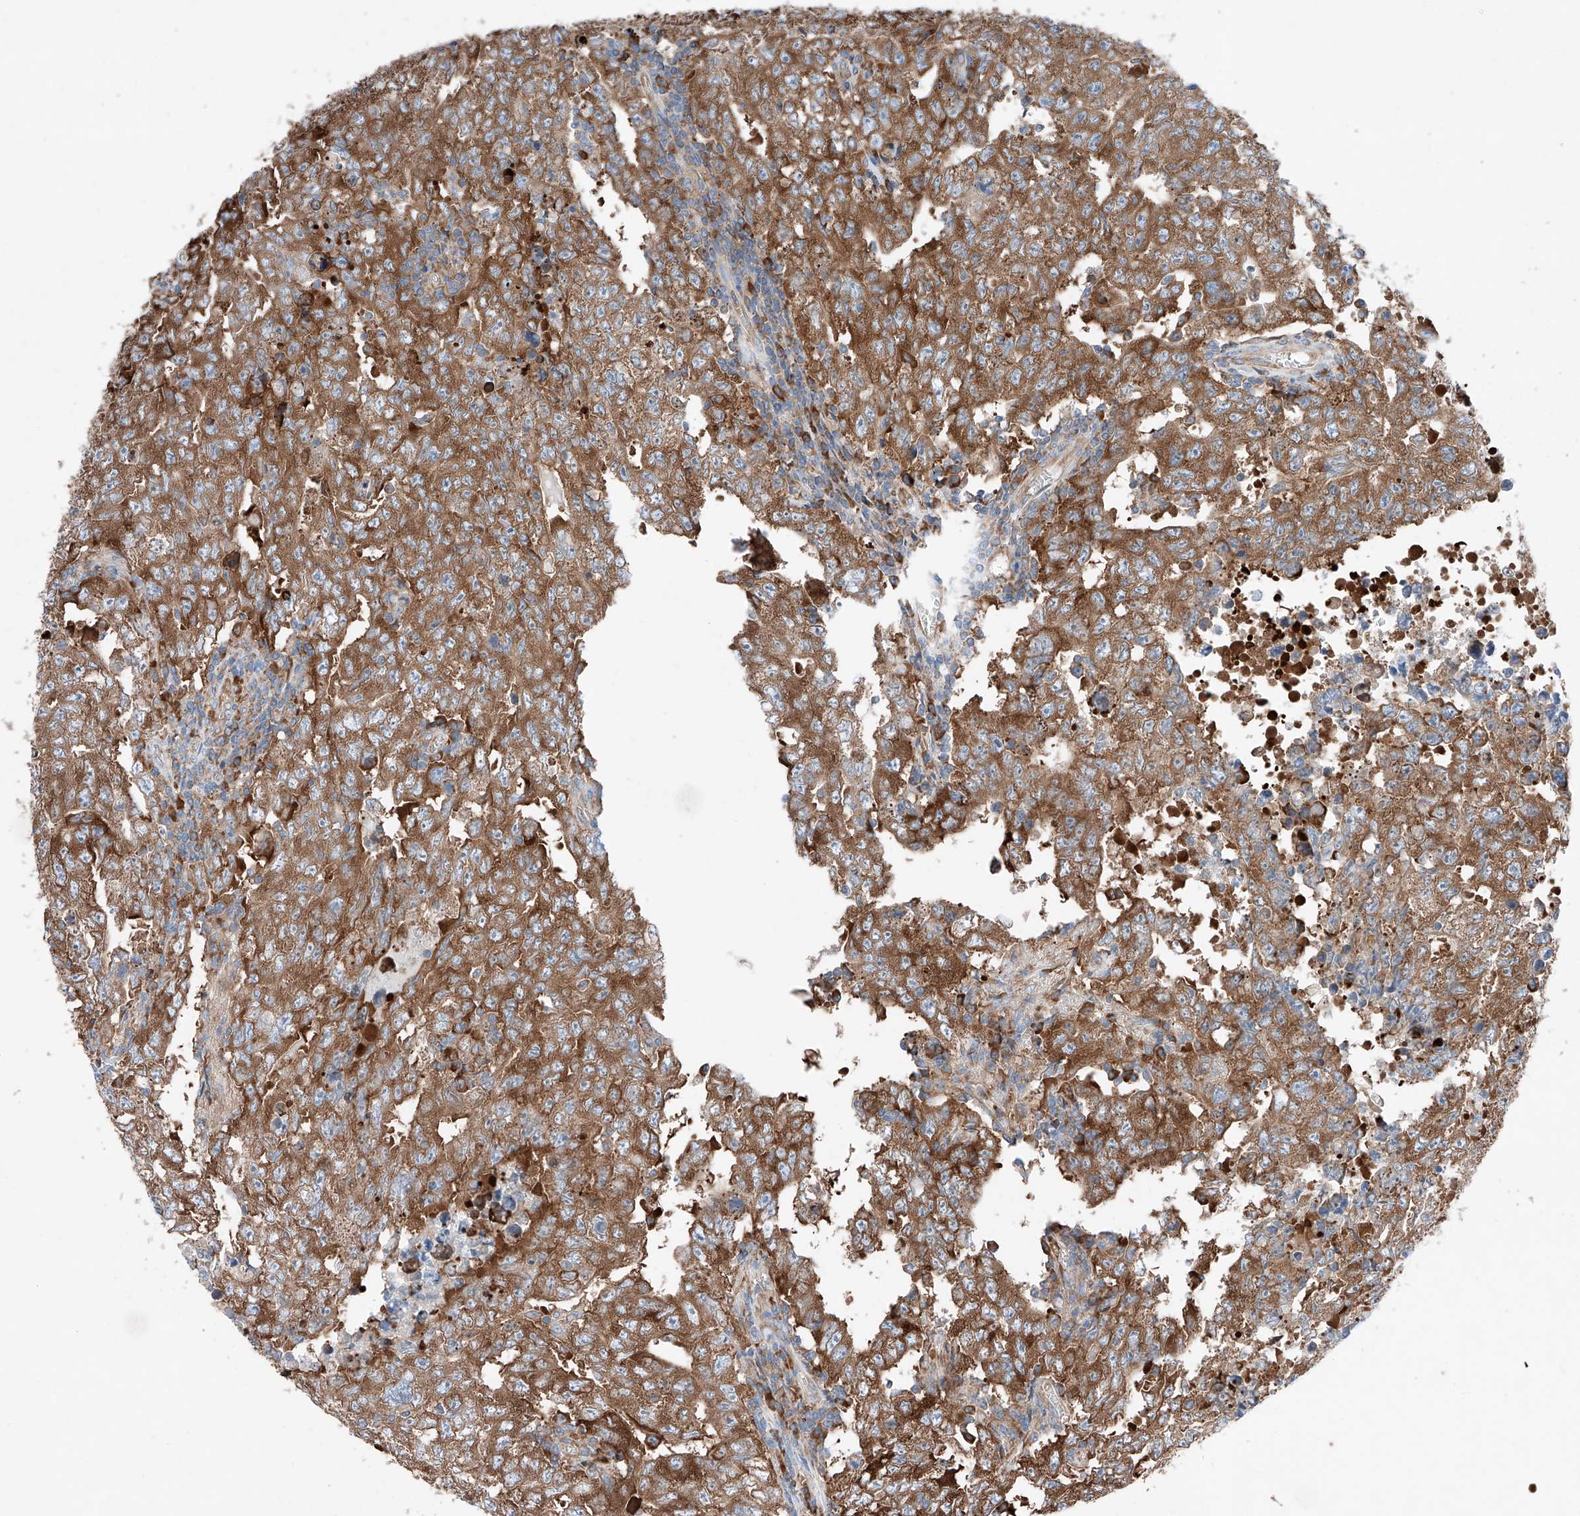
{"staining": {"intensity": "moderate", "quantity": ">75%", "location": "cytoplasmic/membranous"}, "tissue": "testis cancer", "cell_type": "Tumor cells", "image_type": "cancer", "snomed": [{"axis": "morphology", "description": "Carcinoma, Embryonal, NOS"}, {"axis": "topography", "description": "Testis"}], "caption": "A medium amount of moderate cytoplasmic/membranous staining is identified in approximately >75% of tumor cells in testis cancer tissue.", "gene": "CRELD1", "patient": {"sex": "male", "age": 26}}